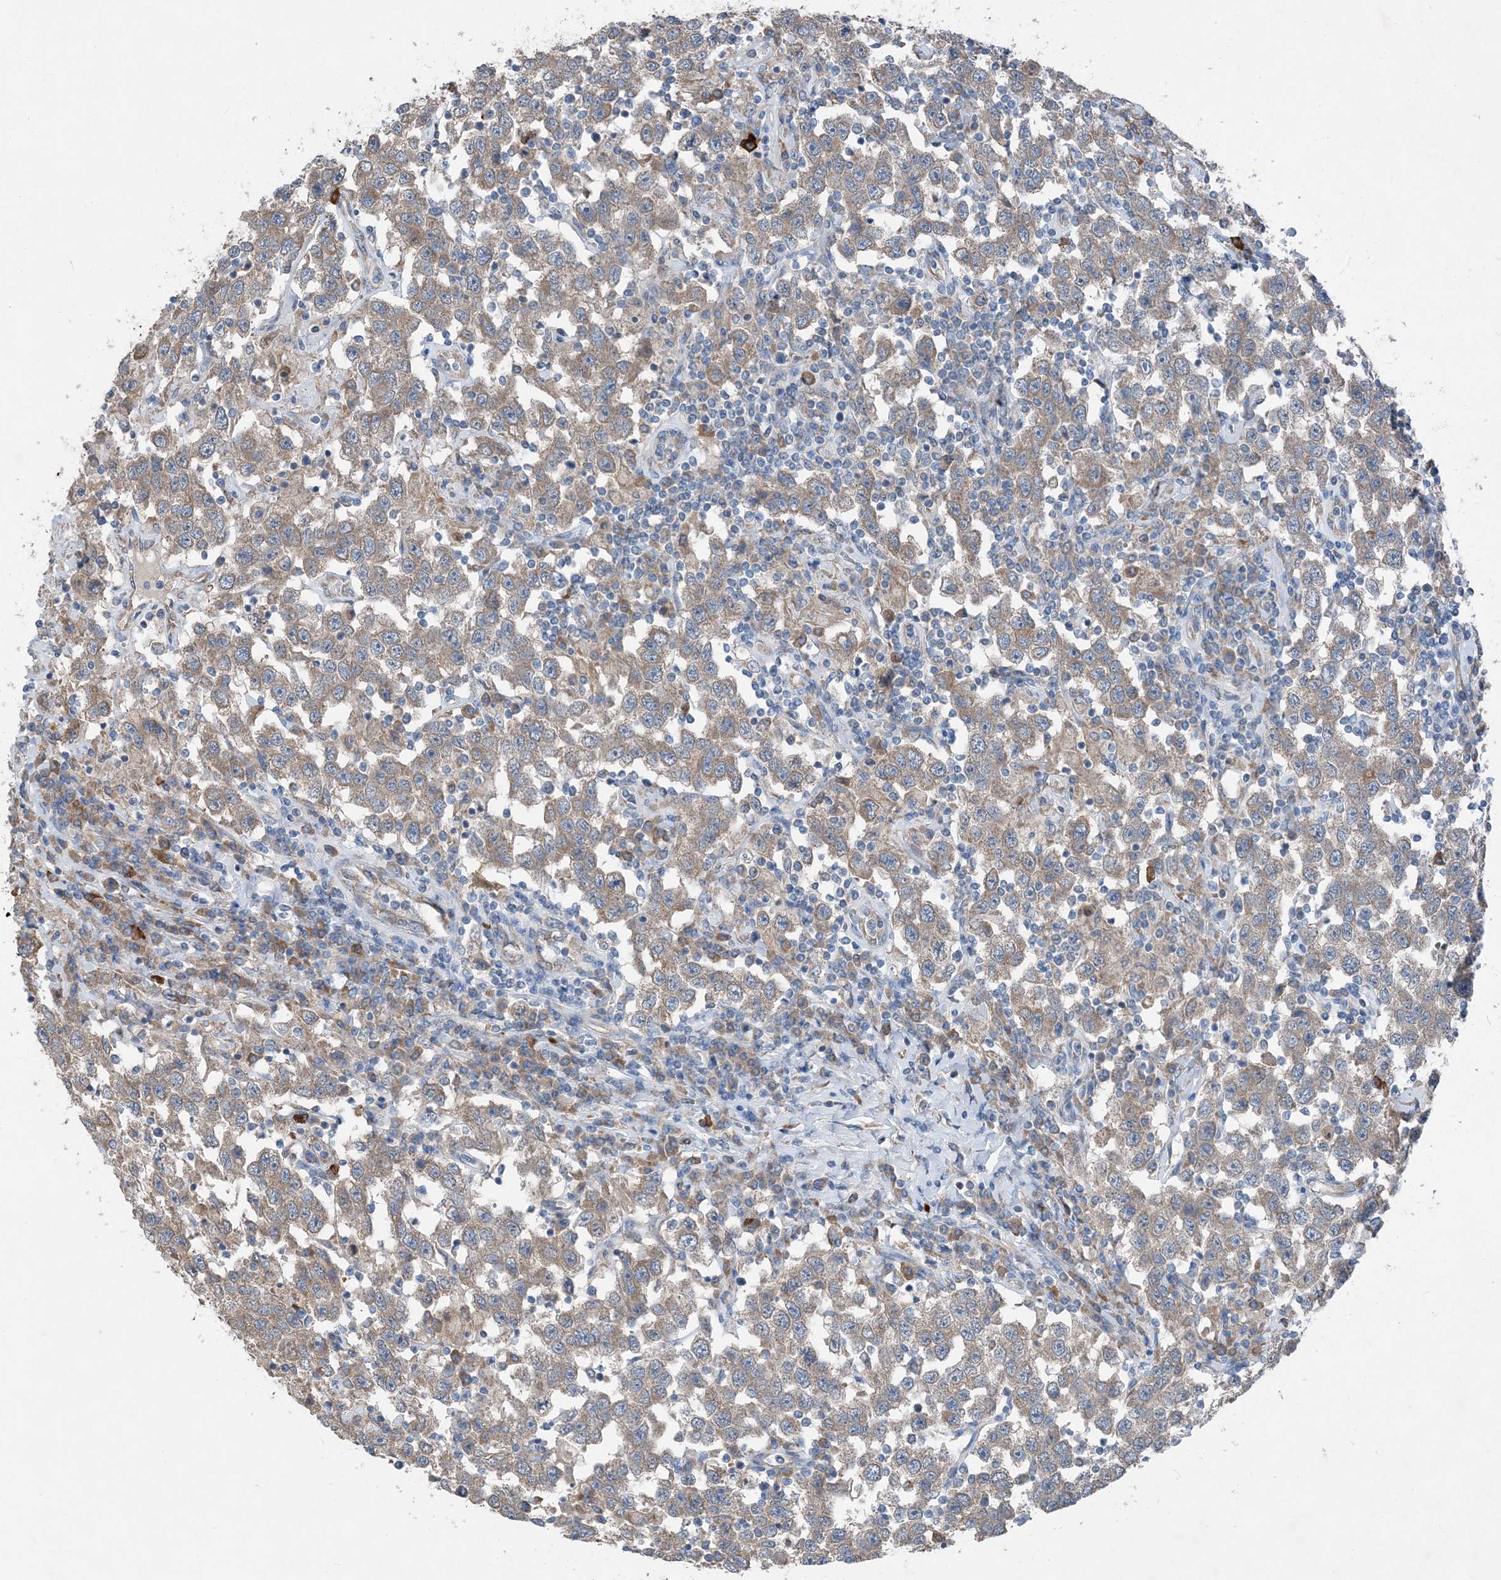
{"staining": {"intensity": "weak", "quantity": ">75%", "location": "cytoplasmic/membranous"}, "tissue": "testis cancer", "cell_type": "Tumor cells", "image_type": "cancer", "snomed": [{"axis": "morphology", "description": "Seminoma, NOS"}, {"axis": "topography", "description": "Testis"}], "caption": "DAB immunohistochemical staining of testis seminoma displays weak cytoplasmic/membranous protein positivity in about >75% of tumor cells.", "gene": "DHX30", "patient": {"sex": "male", "age": 41}}